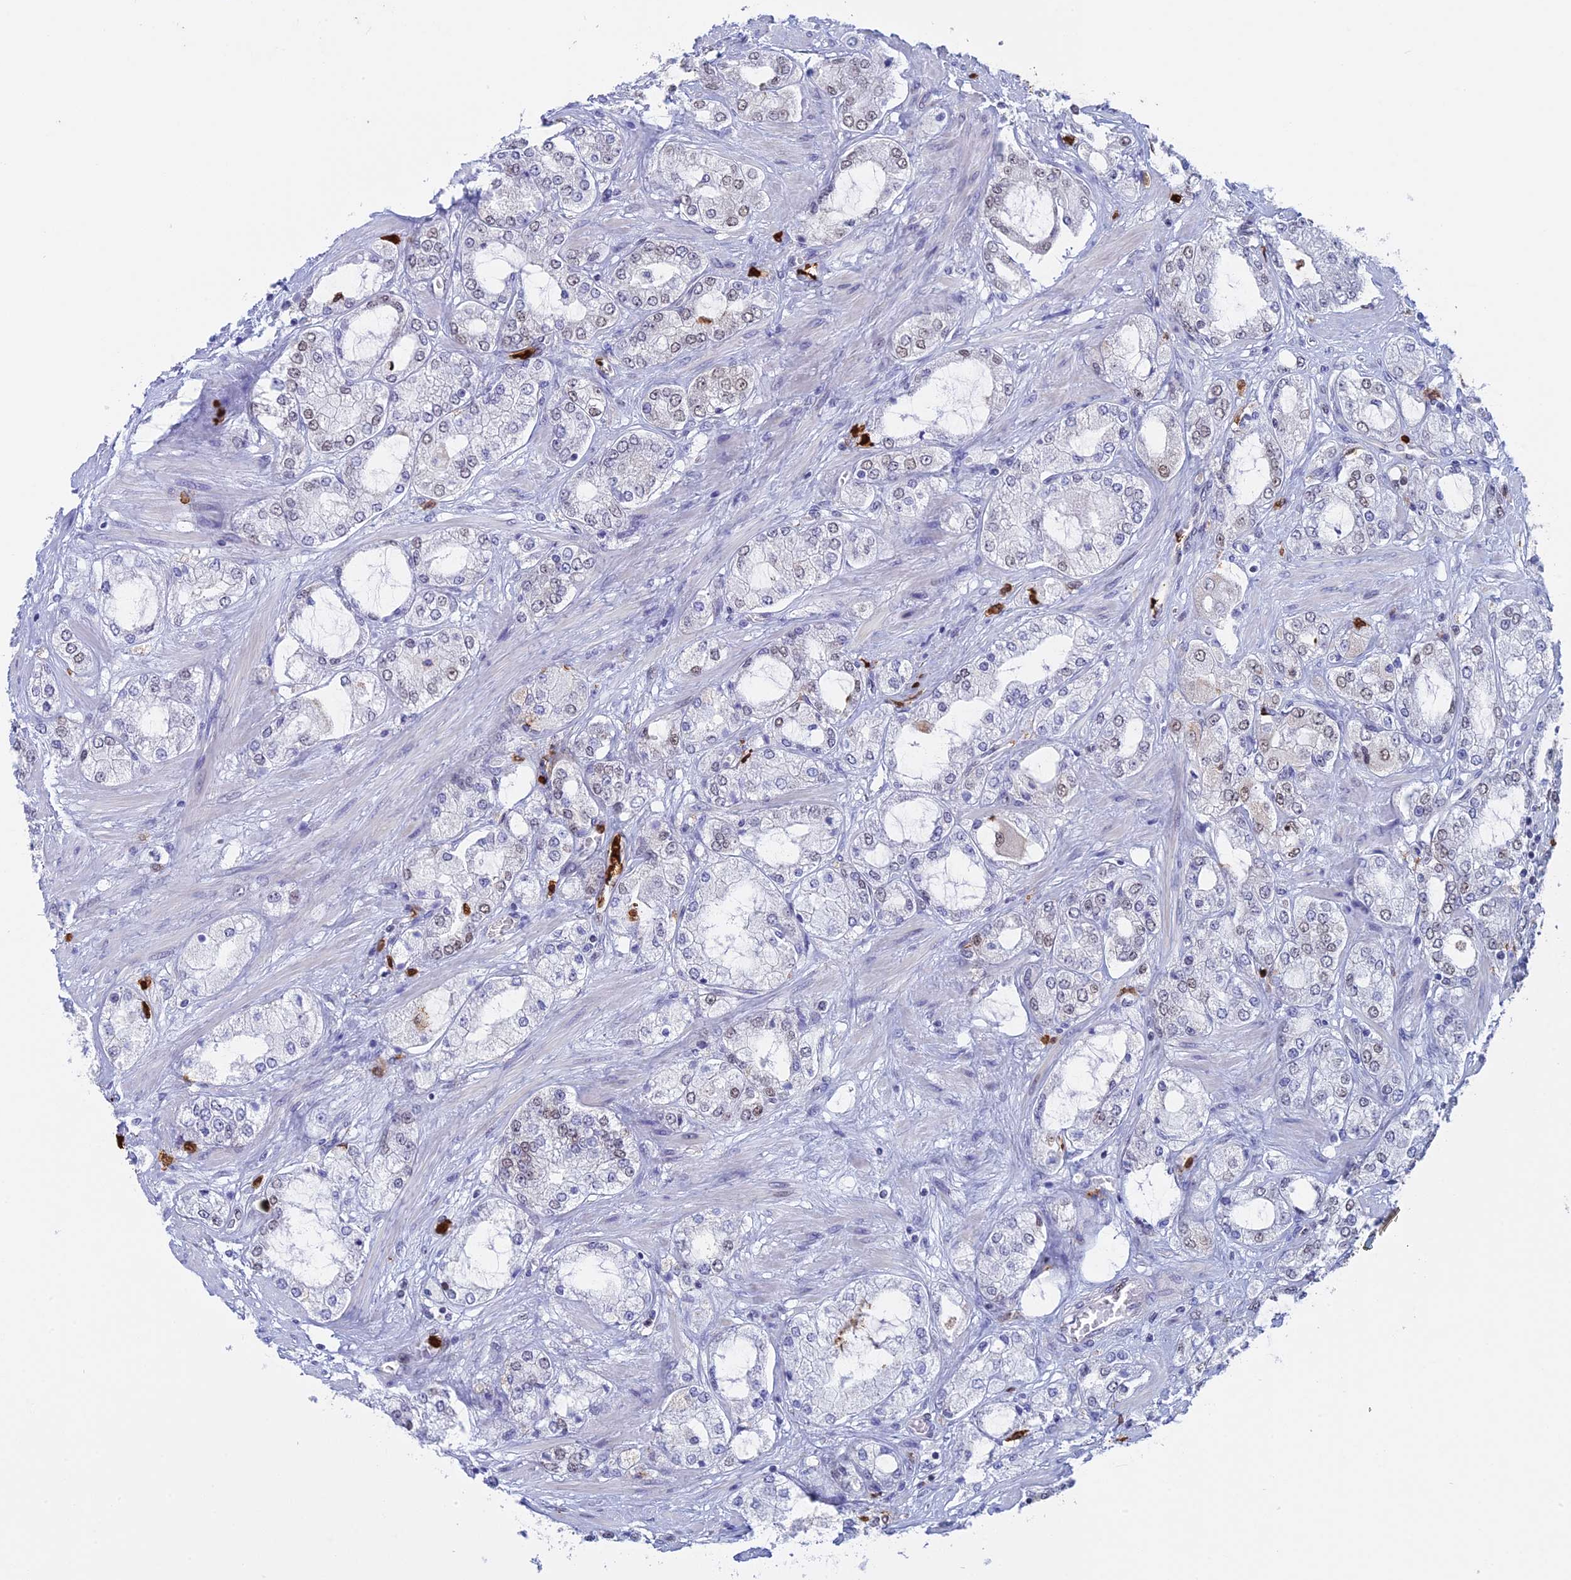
{"staining": {"intensity": "negative", "quantity": "none", "location": "none"}, "tissue": "prostate cancer", "cell_type": "Tumor cells", "image_type": "cancer", "snomed": [{"axis": "morphology", "description": "Adenocarcinoma, High grade"}, {"axis": "topography", "description": "Prostate"}], "caption": "This is a histopathology image of IHC staining of adenocarcinoma (high-grade) (prostate), which shows no positivity in tumor cells.", "gene": "SLC26A1", "patient": {"sex": "male", "age": 64}}